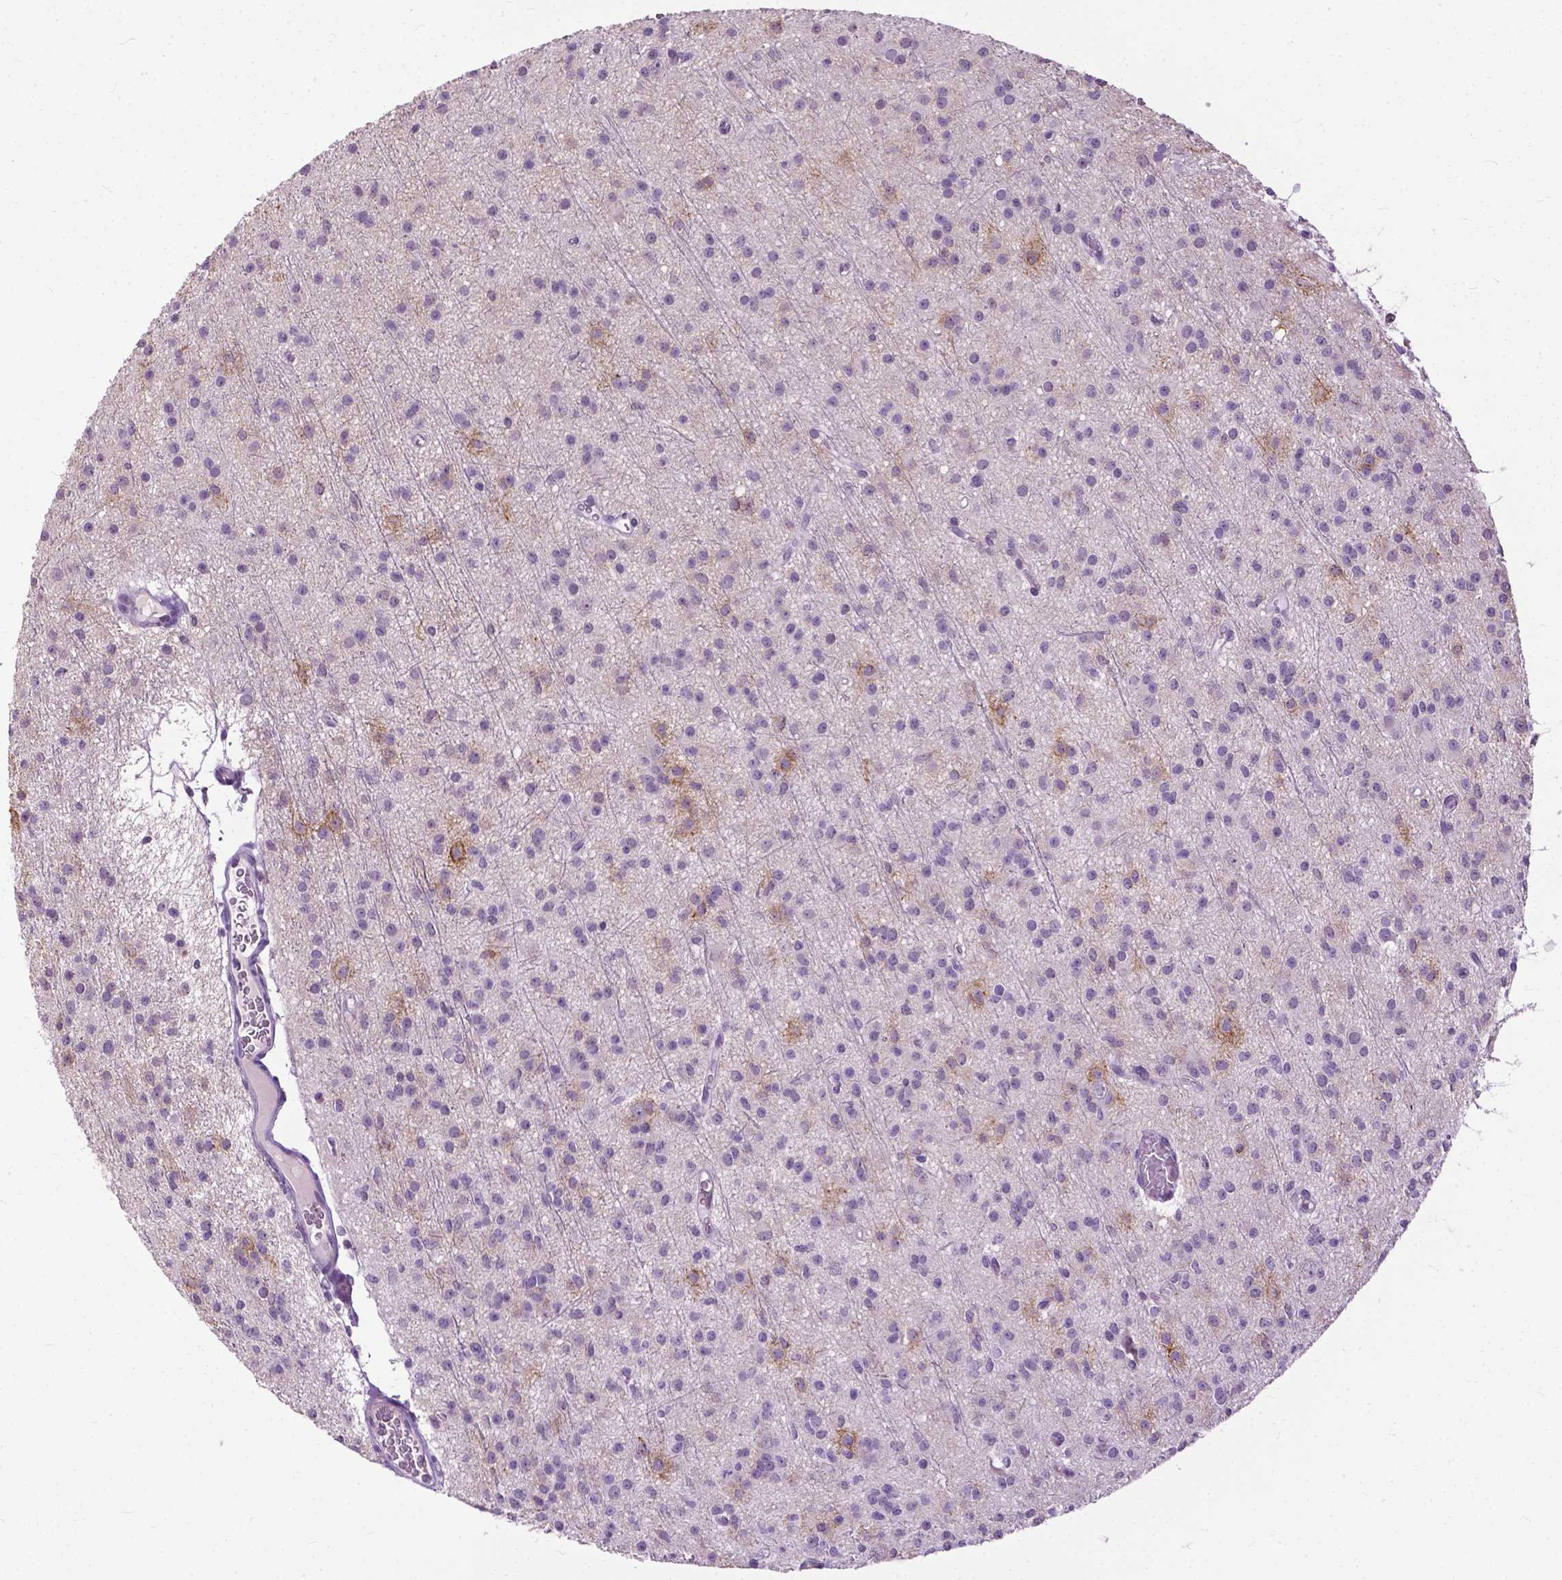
{"staining": {"intensity": "negative", "quantity": "none", "location": "none"}, "tissue": "glioma", "cell_type": "Tumor cells", "image_type": "cancer", "snomed": [{"axis": "morphology", "description": "Glioma, malignant, Low grade"}, {"axis": "topography", "description": "Brain"}], "caption": "Malignant low-grade glioma was stained to show a protein in brown. There is no significant positivity in tumor cells. The staining is performed using DAB brown chromogen with nuclei counter-stained in using hematoxylin.", "gene": "GPR37L1", "patient": {"sex": "male", "age": 27}}